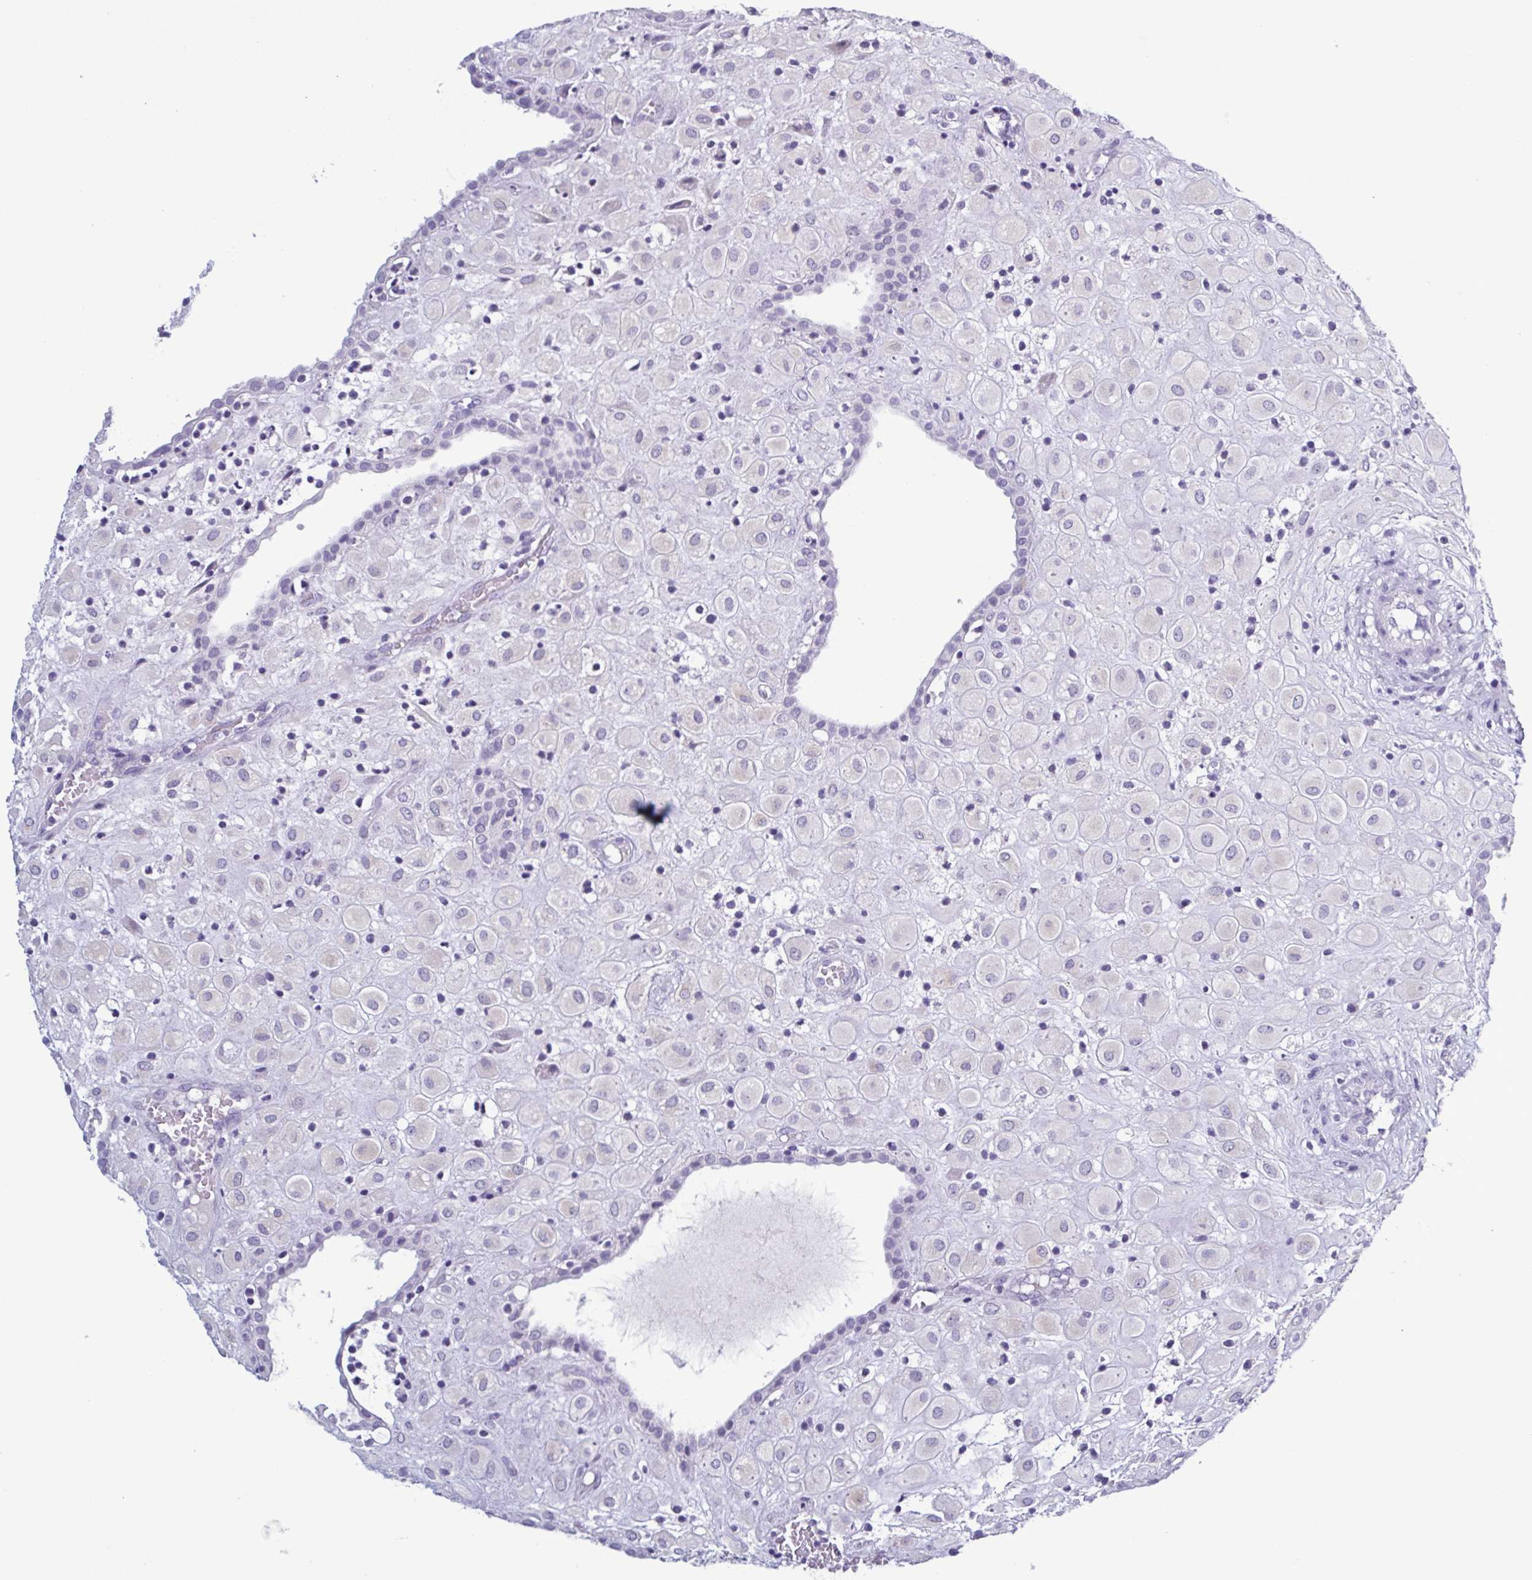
{"staining": {"intensity": "negative", "quantity": "none", "location": "none"}, "tissue": "placenta", "cell_type": "Decidual cells", "image_type": "normal", "snomed": [{"axis": "morphology", "description": "Normal tissue, NOS"}, {"axis": "topography", "description": "Placenta"}], "caption": "High power microscopy image of an immunohistochemistry (IHC) photomicrograph of unremarkable placenta, revealing no significant positivity in decidual cells.", "gene": "INAFM1", "patient": {"sex": "female", "age": 24}}